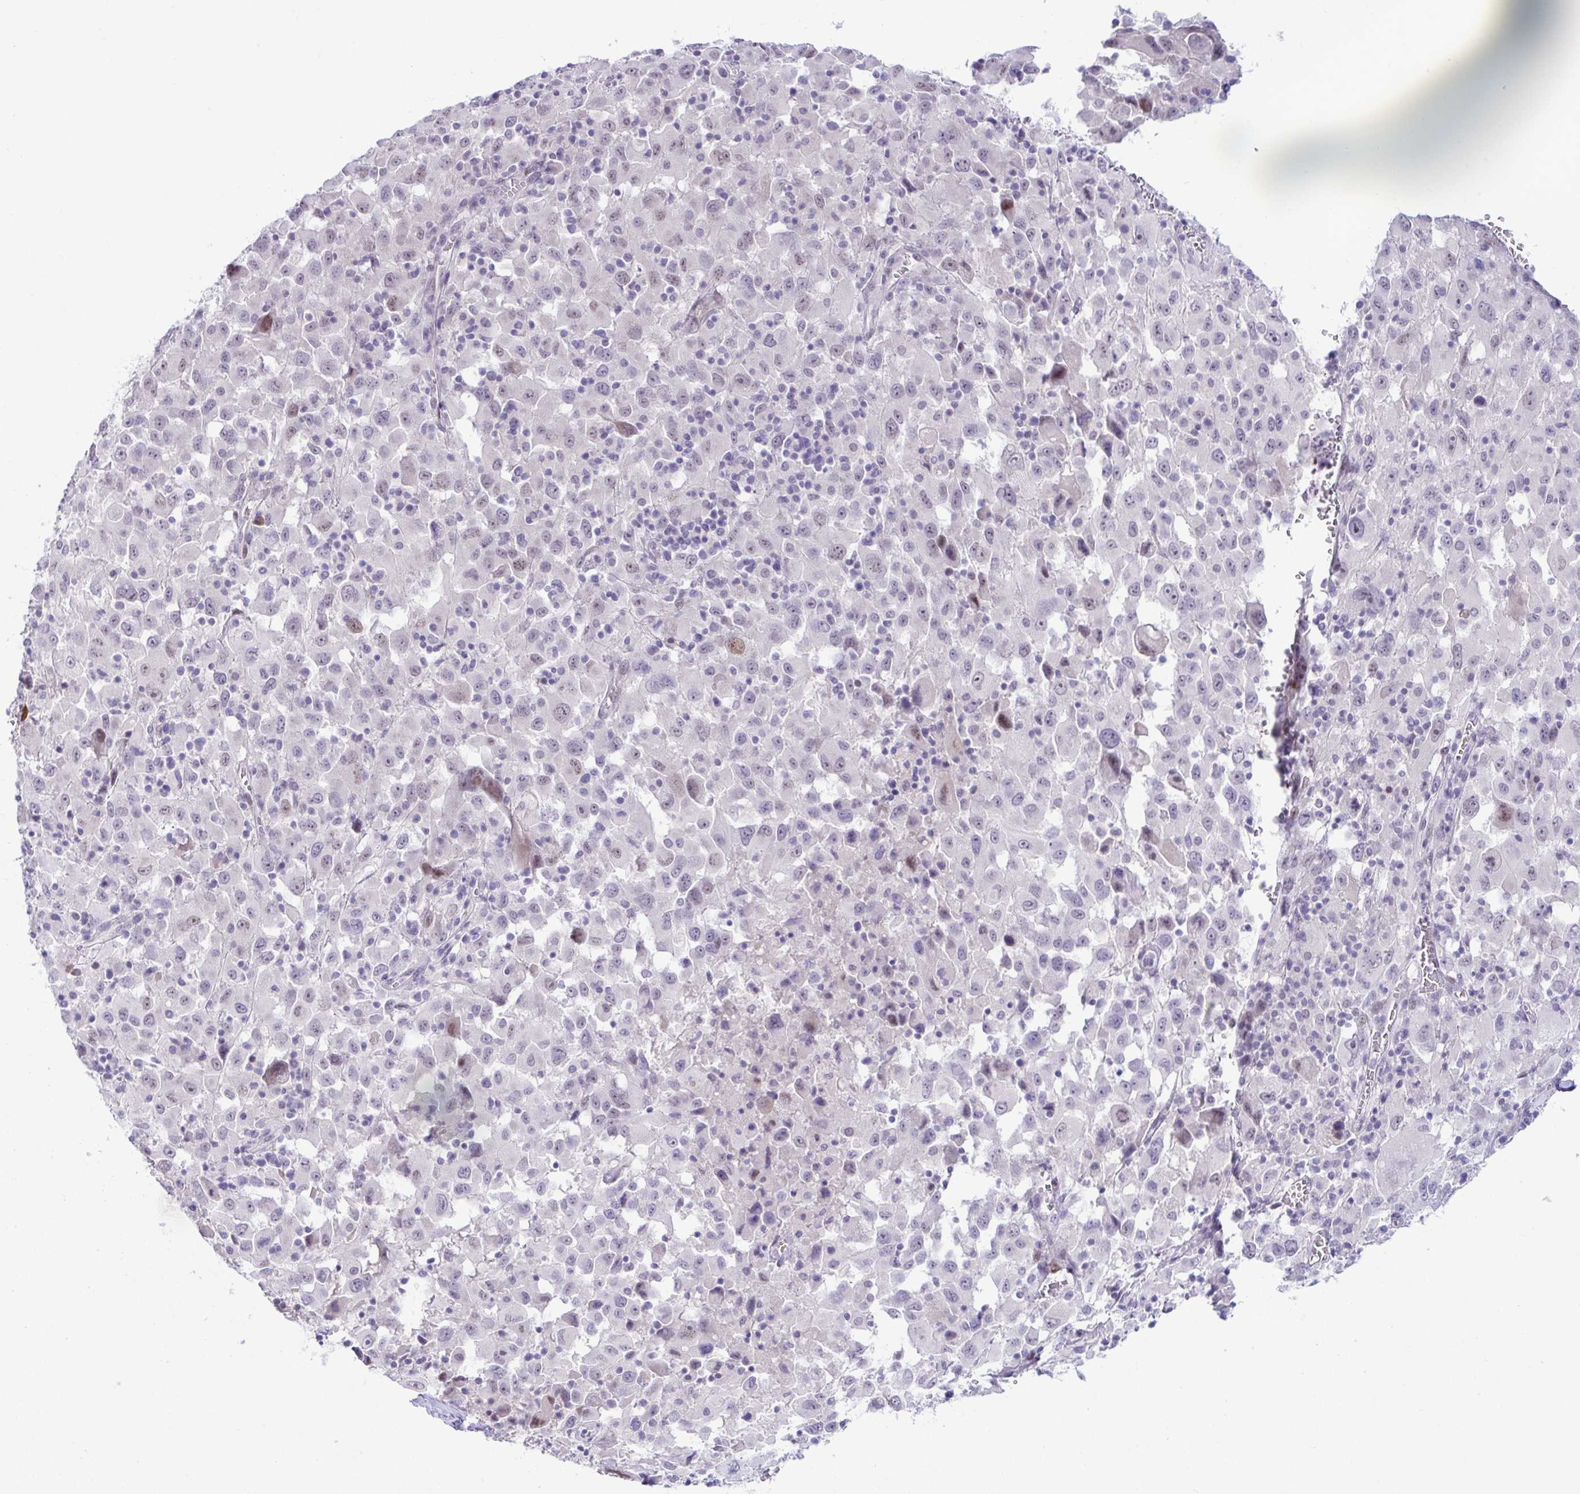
{"staining": {"intensity": "weak", "quantity": "<25%", "location": "nuclear"}, "tissue": "melanoma", "cell_type": "Tumor cells", "image_type": "cancer", "snomed": [{"axis": "morphology", "description": "Malignant melanoma, Metastatic site"}, {"axis": "topography", "description": "Soft tissue"}], "caption": "Tumor cells are negative for brown protein staining in melanoma.", "gene": "USP35", "patient": {"sex": "male", "age": 50}}